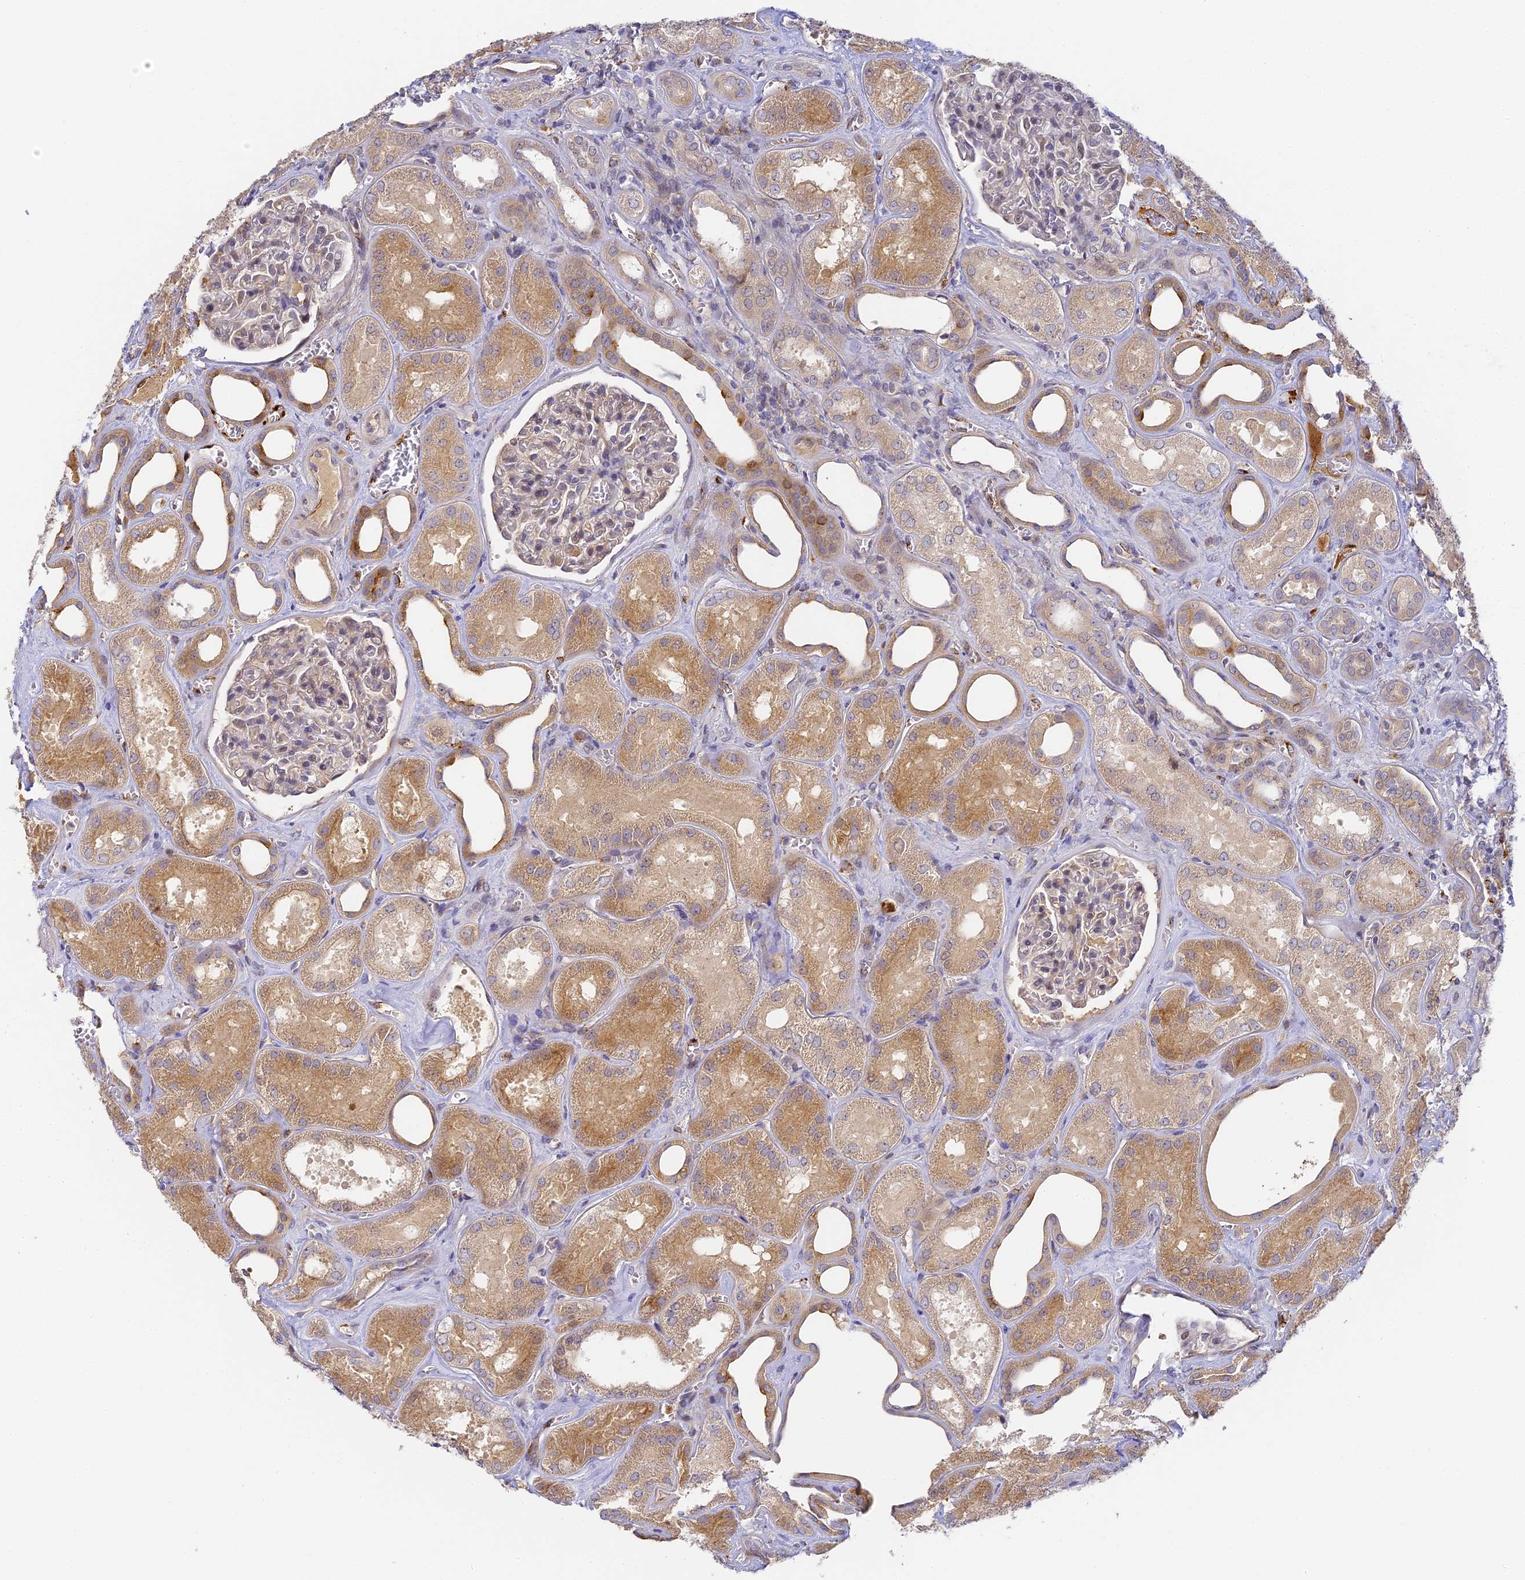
{"staining": {"intensity": "weak", "quantity": "25%-75%", "location": "nuclear"}, "tissue": "kidney", "cell_type": "Cells in glomeruli", "image_type": "normal", "snomed": [{"axis": "morphology", "description": "Normal tissue, NOS"}, {"axis": "morphology", "description": "Adenocarcinoma, NOS"}, {"axis": "topography", "description": "Kidney"}], "caption": "Kidney stained with DAB immunohistochemistry displays low levels of weak nuclear expression in approximately 25%-75% of cells in glomeruli.", "gene": "DNAAF10", "patient": {"sex": "female", "age": 68}}